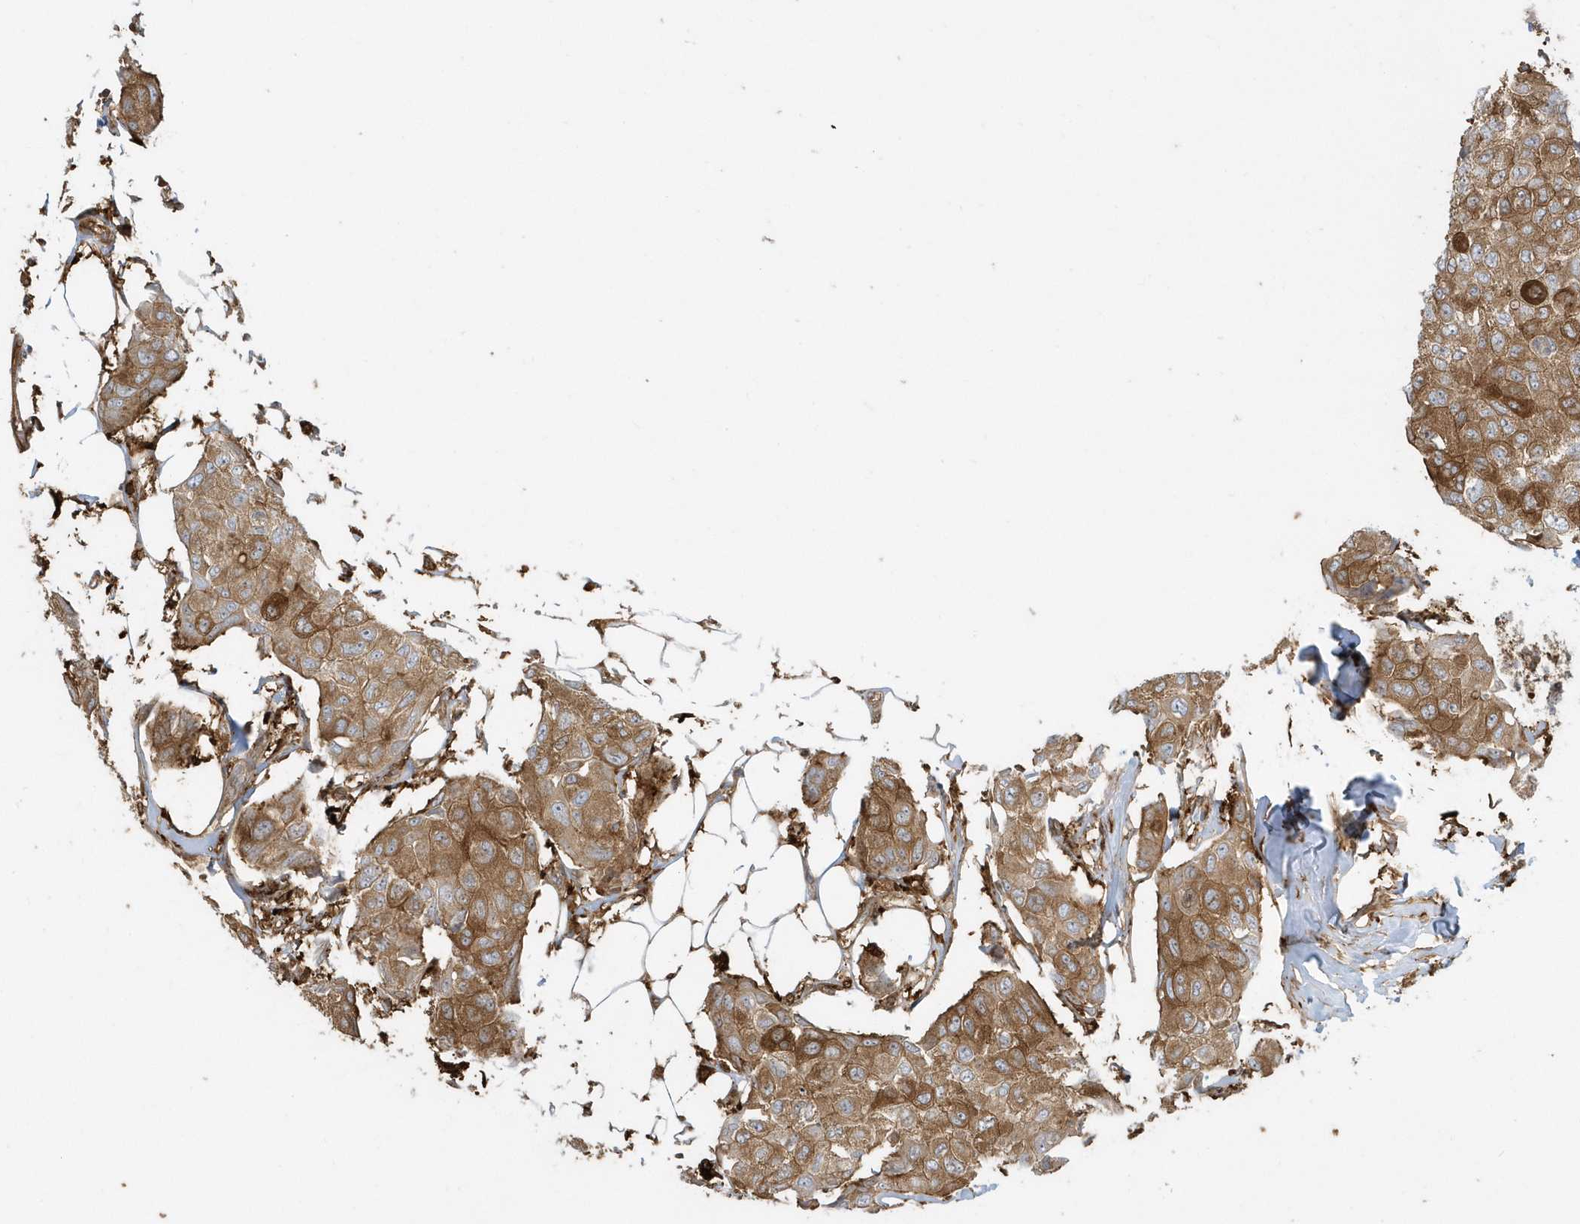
{"staining": {"intensity": "moderate", "quantity": ">75%", "location": "cytoplasmic/membranous"}, "tissue": "breast cancer", "cell_type": "Tumor cells", "image_type": "cancer", "snomed": [{"axis": "morphology", "description": "Duct carcinoma"}, {"axis": "topography", "description": "Breast"}], "caption": "Protein staining reveals moderate cytoplasmic/membranous positivity in approximately >75% of tumor cells in intraductal carcinoma (breast). The protein is shown in brown color, while the nuclei are stained blue.", "gene": "CLCN6", "patient": {"sex": "female", "age": 80}}